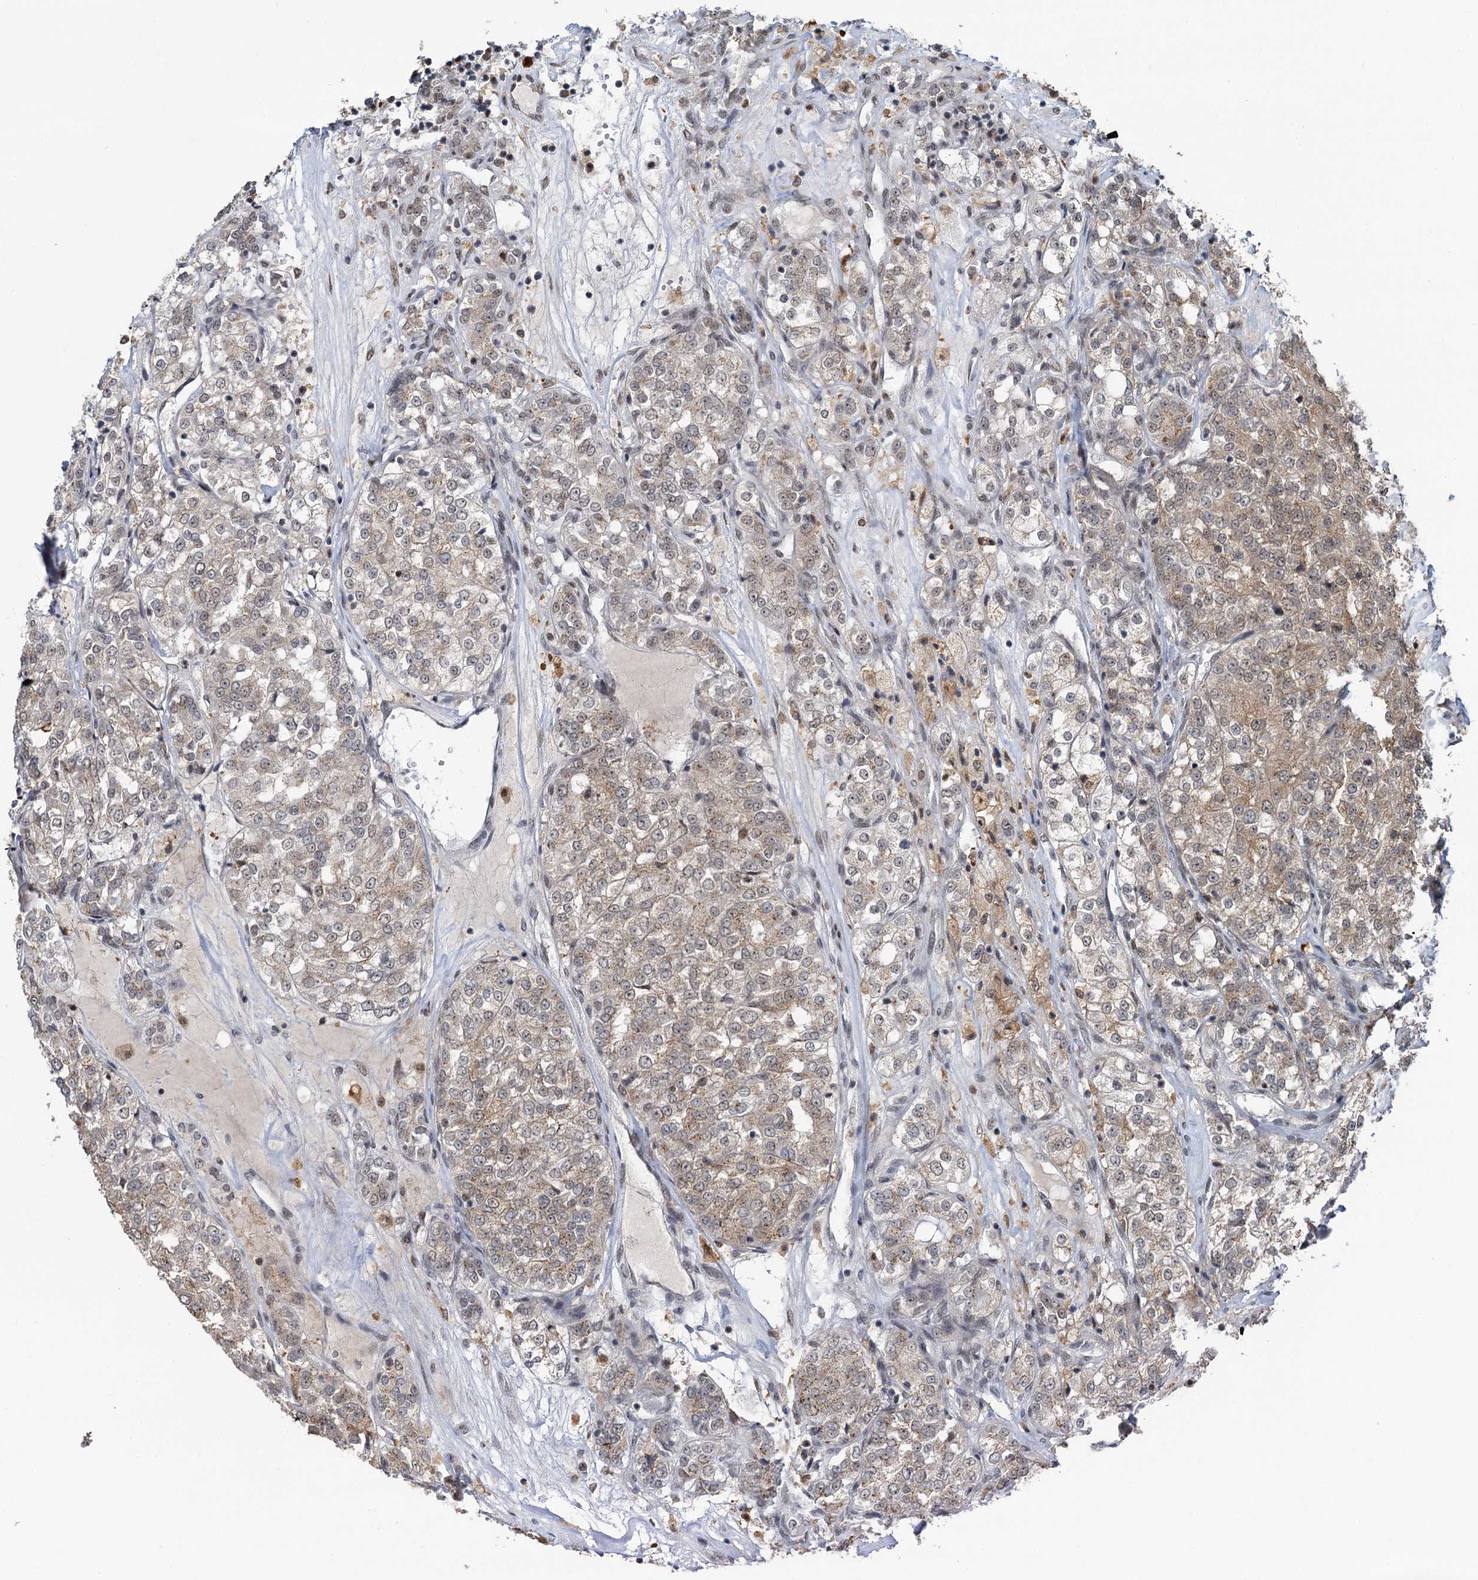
{"staining": {"intensity": "weak", "quantity": "25%-75%", "location": "cytoplasmic/membranous"}, "tissue": "renal cancer", "cell_type": "Tumor cells", "image_type": "cancer", "snomed": [{"axis": "morphology", "description": "Adenocarcinoma, NOS"}, {"axis": "topography", "description": "Kidney"}], "caption": "DAB immunohistochemical staining of human adenocarcinoma (renal) exhibits weak cytoplasmic/membranous protein expression in approximately 25%-75% of tumor cells.", "gene": "PPHLN1", "patient": {"sex": "female", "age": 63}}